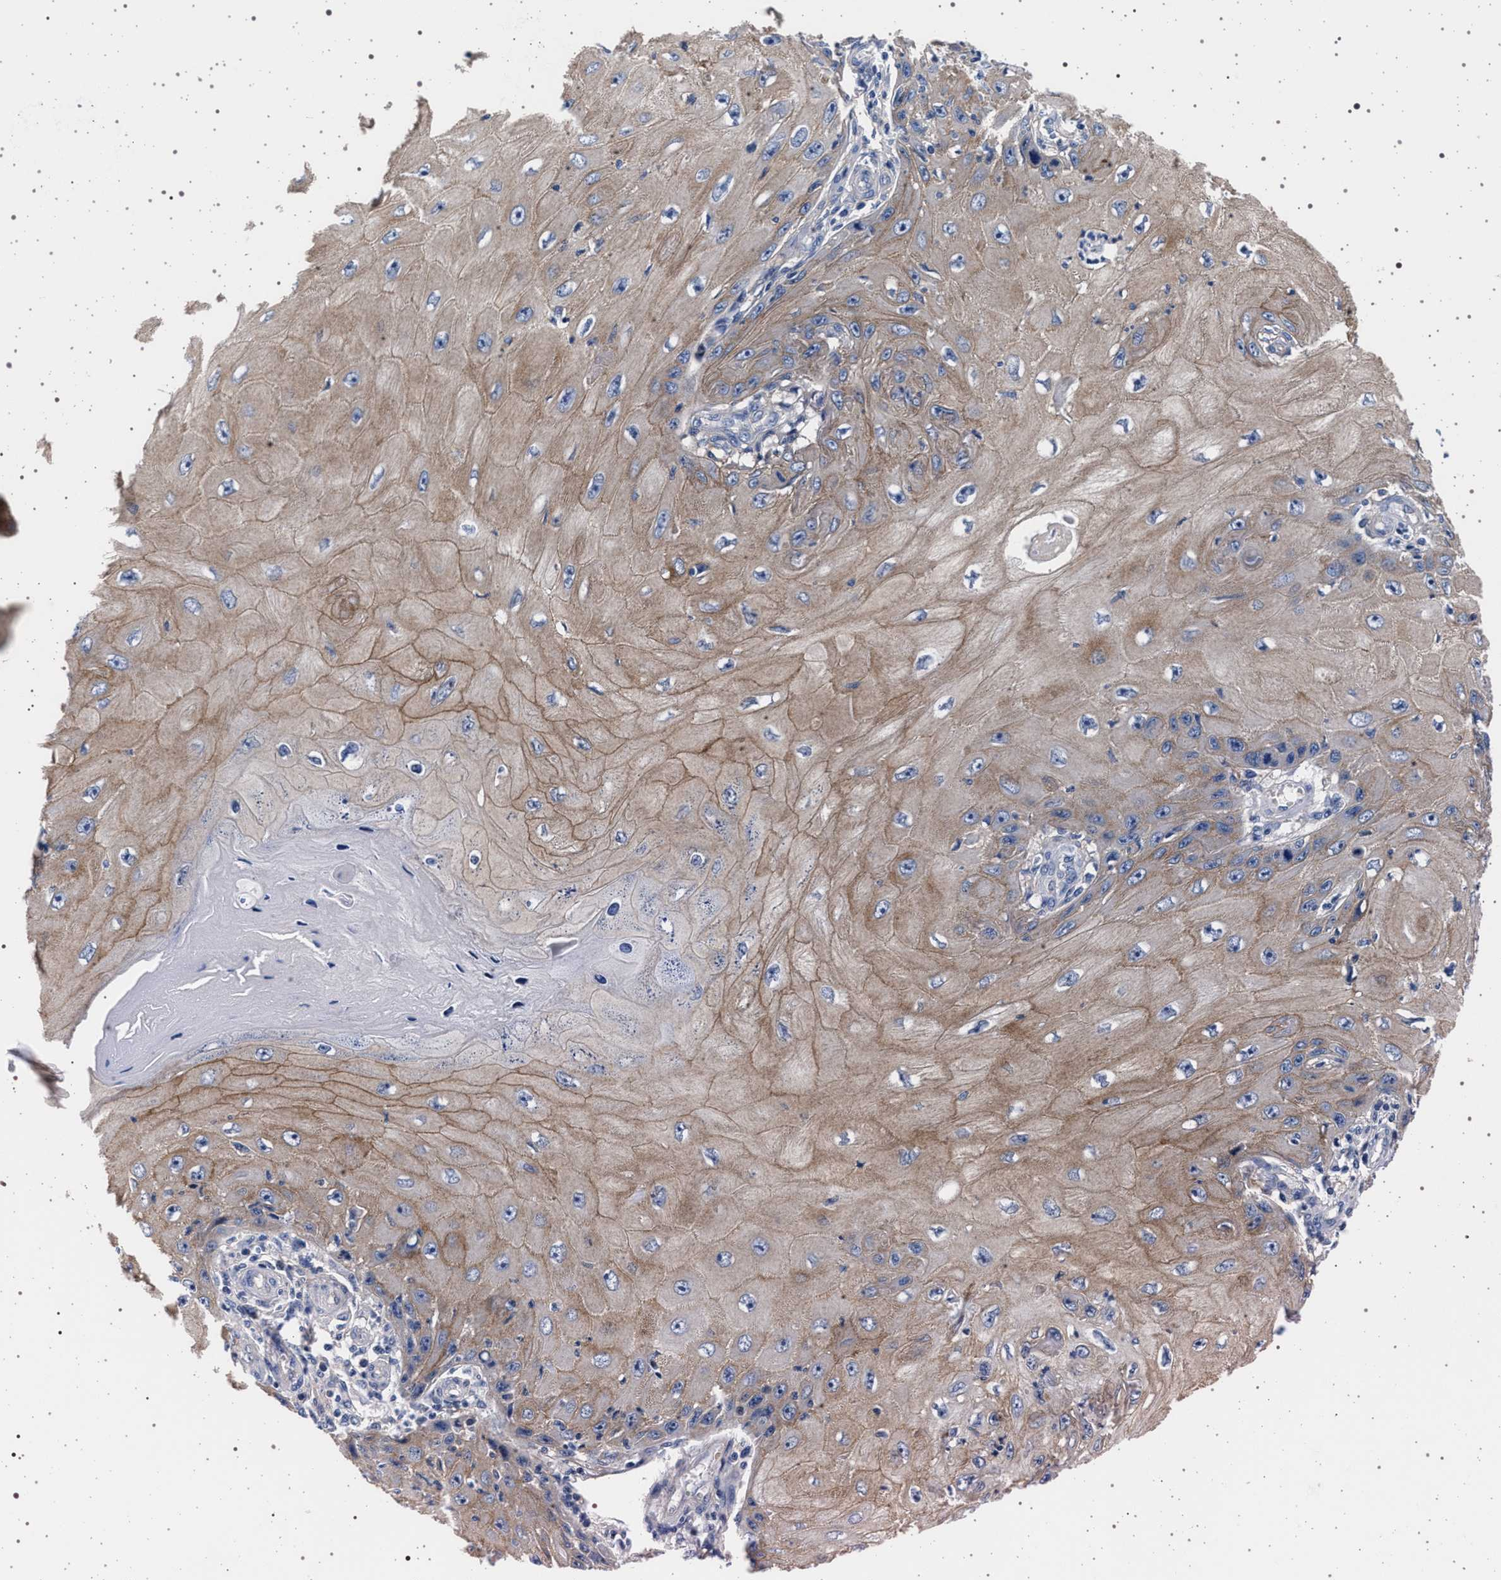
{"staining": {"intensity": "weak", "quantity": ">75%", "location": "cytoplasmic/membranous"}, "tissue": "skin cancer", "cell_type": "Tumor cells", "image_type": "cancer", "snomed": [{"axis": "morphology", "description": "Squamous cell carcinoma, NOS"}, {"axis": "topography", "description": "Skin"}], "caption": "High-magnification brightfield microscopy of squamous cell carcinoma (skin) stained with DAB (brown) and counterstained with hematoxylin (blue). tumor cells exhibit weak cytoplasmic/membranous expression is identified in about>75% of cells.", "gene": "SLC9A1", "patient": {"sex": "female", "age": 73}}